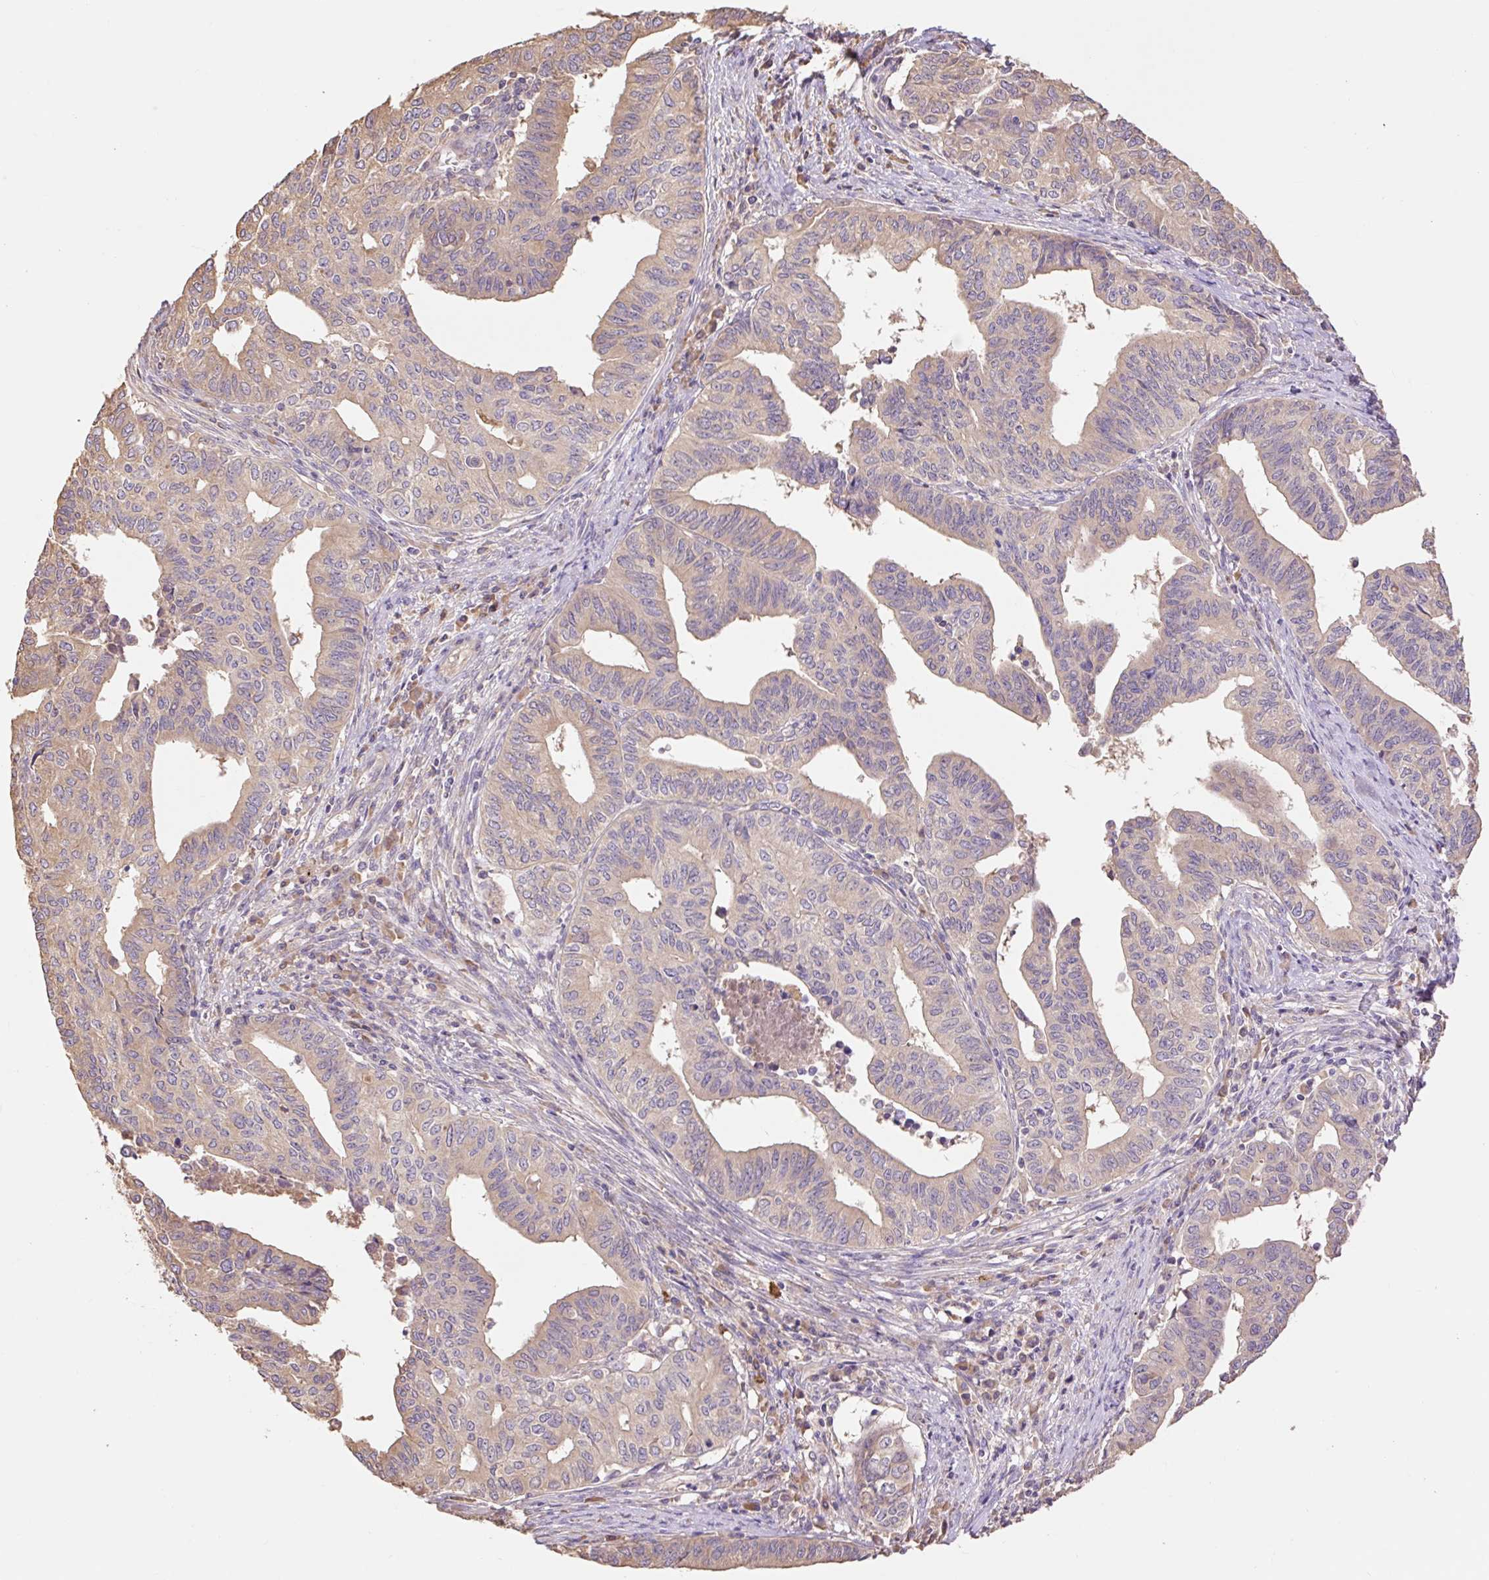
{"staining": {"intensity": "moderate", "quantity": "25%-75%", "location": "cytoplasmic/membranous"}, "tissue": "endometrial cancer", "cell_type": "Tumor cells", "image_type": "cancer", "snomed": [{"axis": "morphology", "description": "Adenocarcinoma, NOS"}, {"axis": "topography", "description": "Endometrium"}], "caption": "Protein expression analysis of adenocarcinoma (endometrial) displays moderate cytoplasmic/membranous staining in approximately 25%-75% of tumor cells. (brown staining indicates protein expression, while blue staining denotes nuclei).", "gene": "DESI1", "patient": {"sex": "female", "age": 65}}